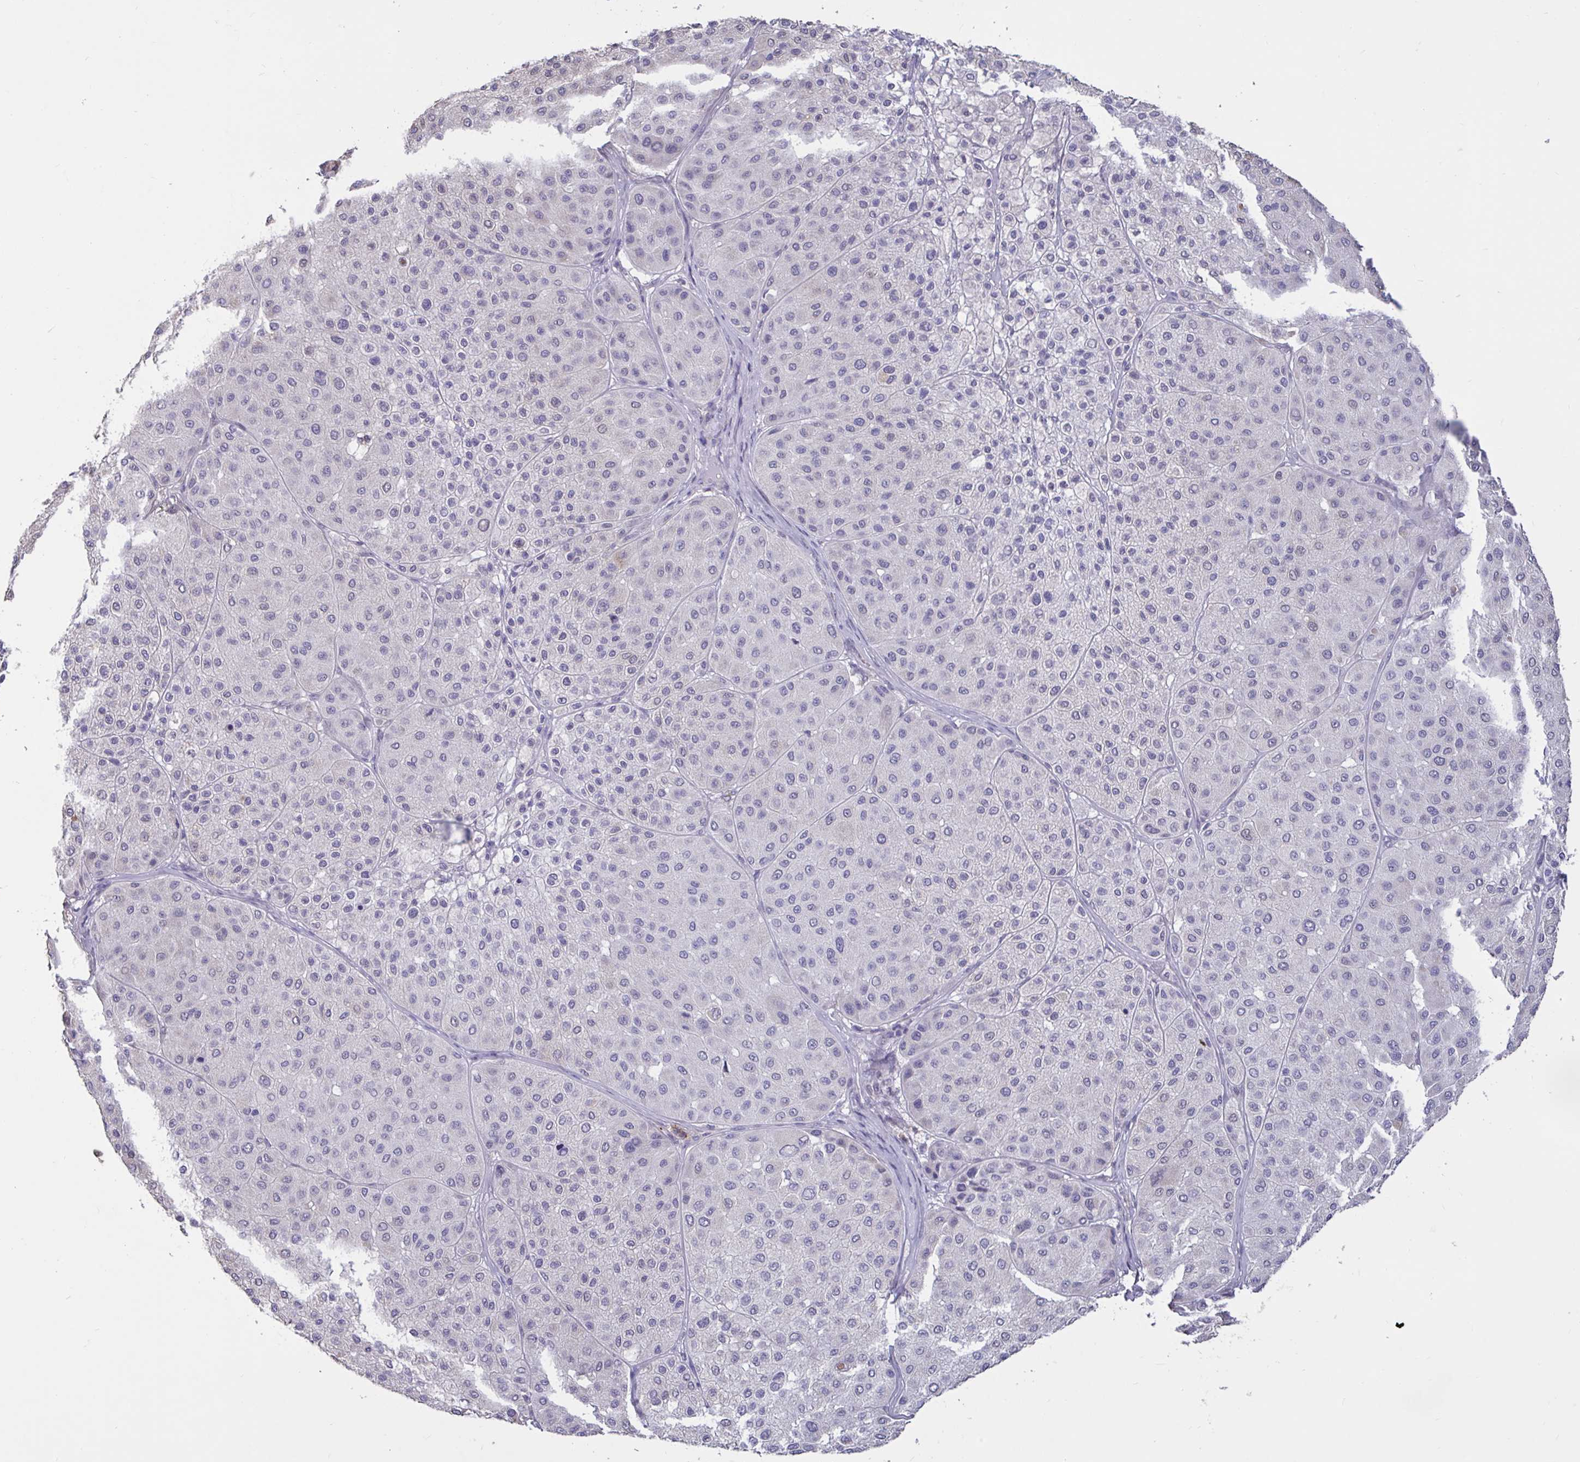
{"staining": {"intensity": "negative", "quantity": "none", "location": "none"}, "tissue": "melanoma", "cell_type": "Tumor cells", "image_type": "cancer", "snomed": [{"axis": "morphology", "description": "Malignant melanoma, Metastatic site"}, {"axis": "topography", "description": "Smooth muscle"}], "caption": "Protein analysis of malignant melanoma (metastatic site) displays no significant expression in tumor cells.", "gene": "DDX39A", "patient": {"sex": "male", "age": 41}}